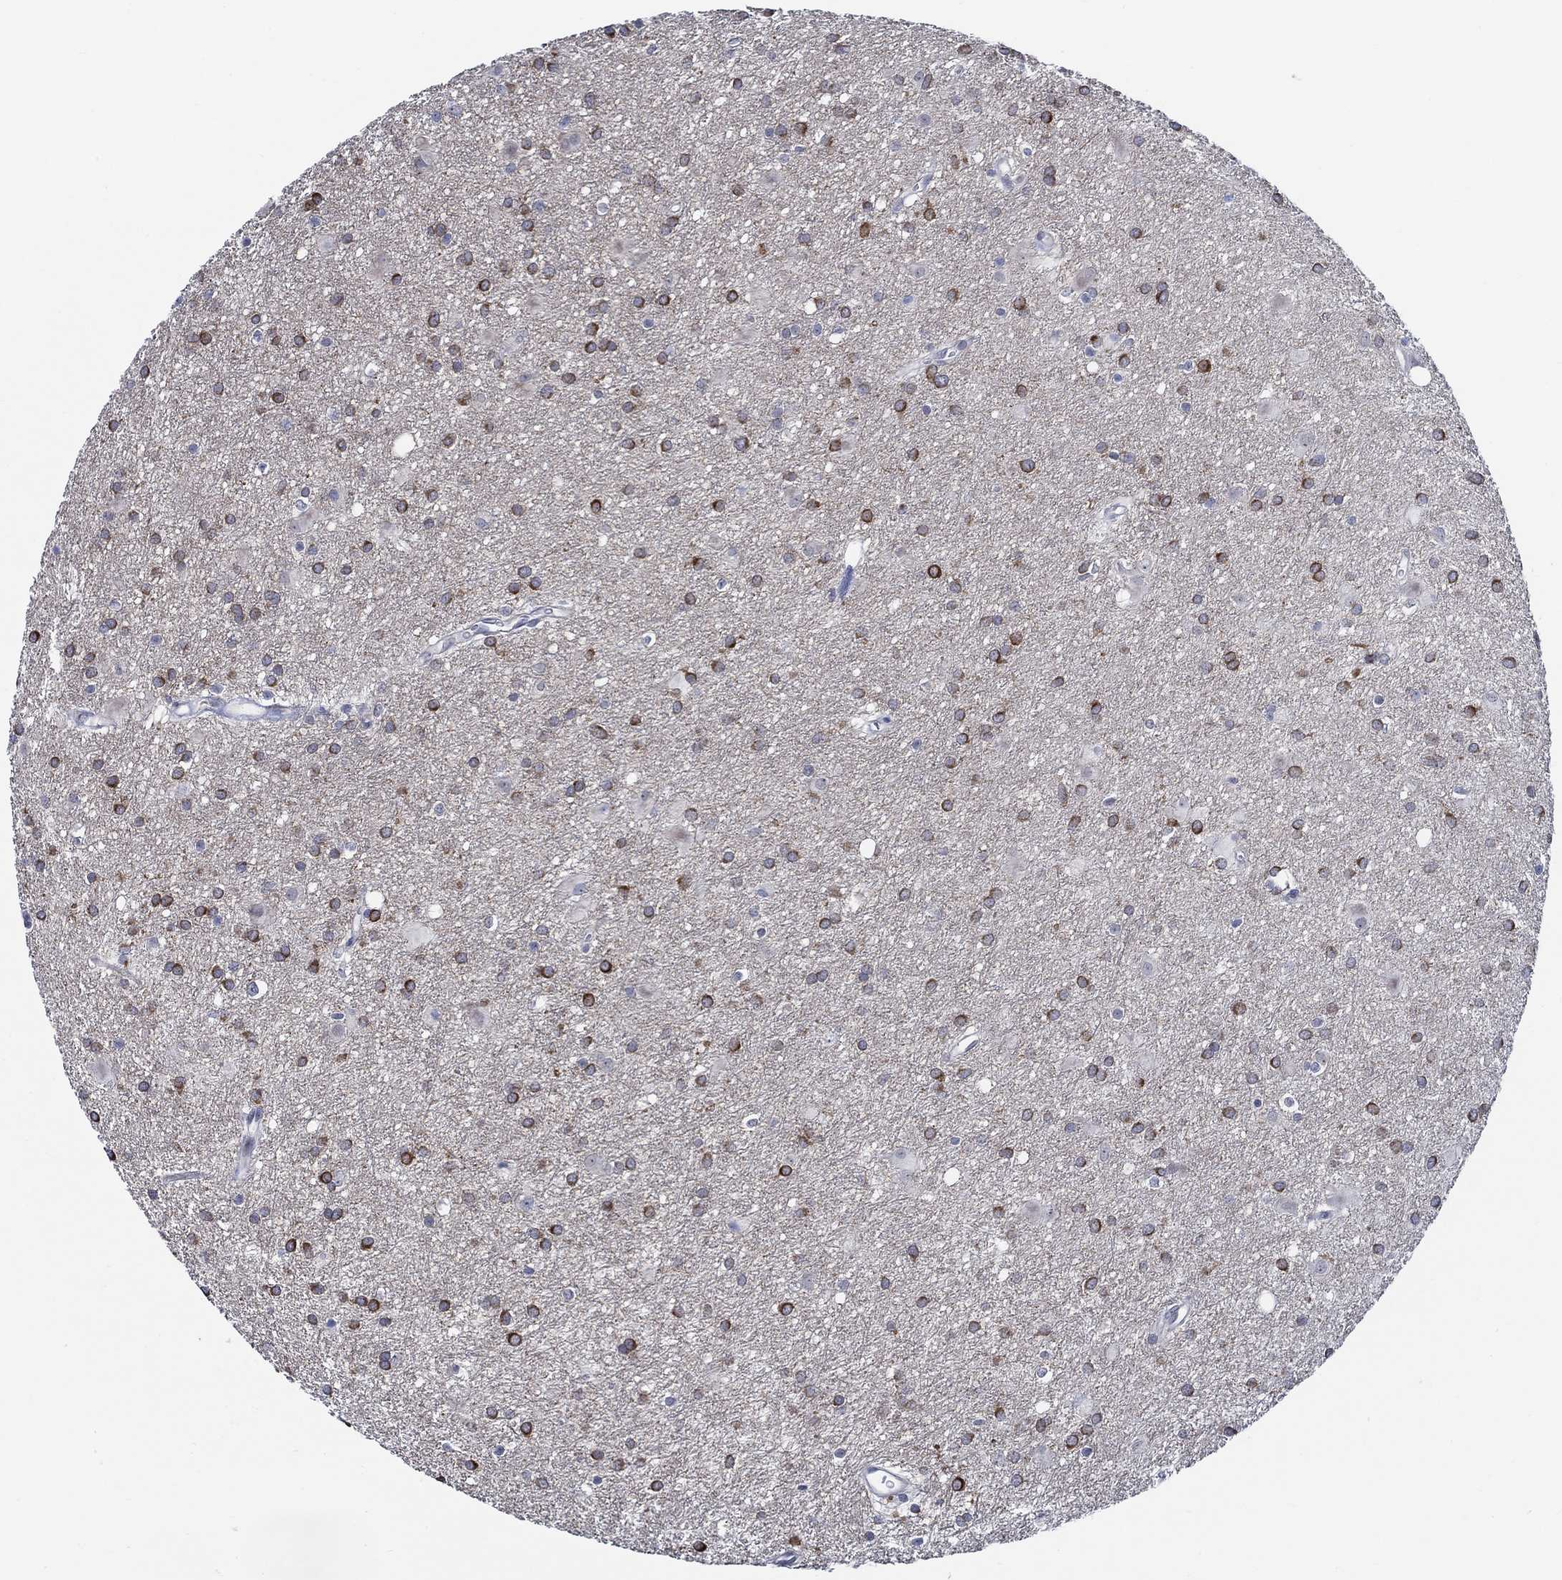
{"staining": {"intensity": "strong", "quantity": "25%-75%", "location": "cytoplasmic/membranous"}, "tissue": "glioma", "cell_type": "Tumor cells", "image_type": "cancer", "snomed": [{"axis": "morphology", "description": "Glioma, malignant, Low grade"}, {"axis": "topography", "description": "Brain"}], "caption": "An IHC photomicrograph of tumor tissue is shown. Protein staining in brown shows strong cytoplasmic/membranous positivity in glioma within tumor cells.", "gene": "C8orf48", "patient": {"sex": "male", "age": 58}}